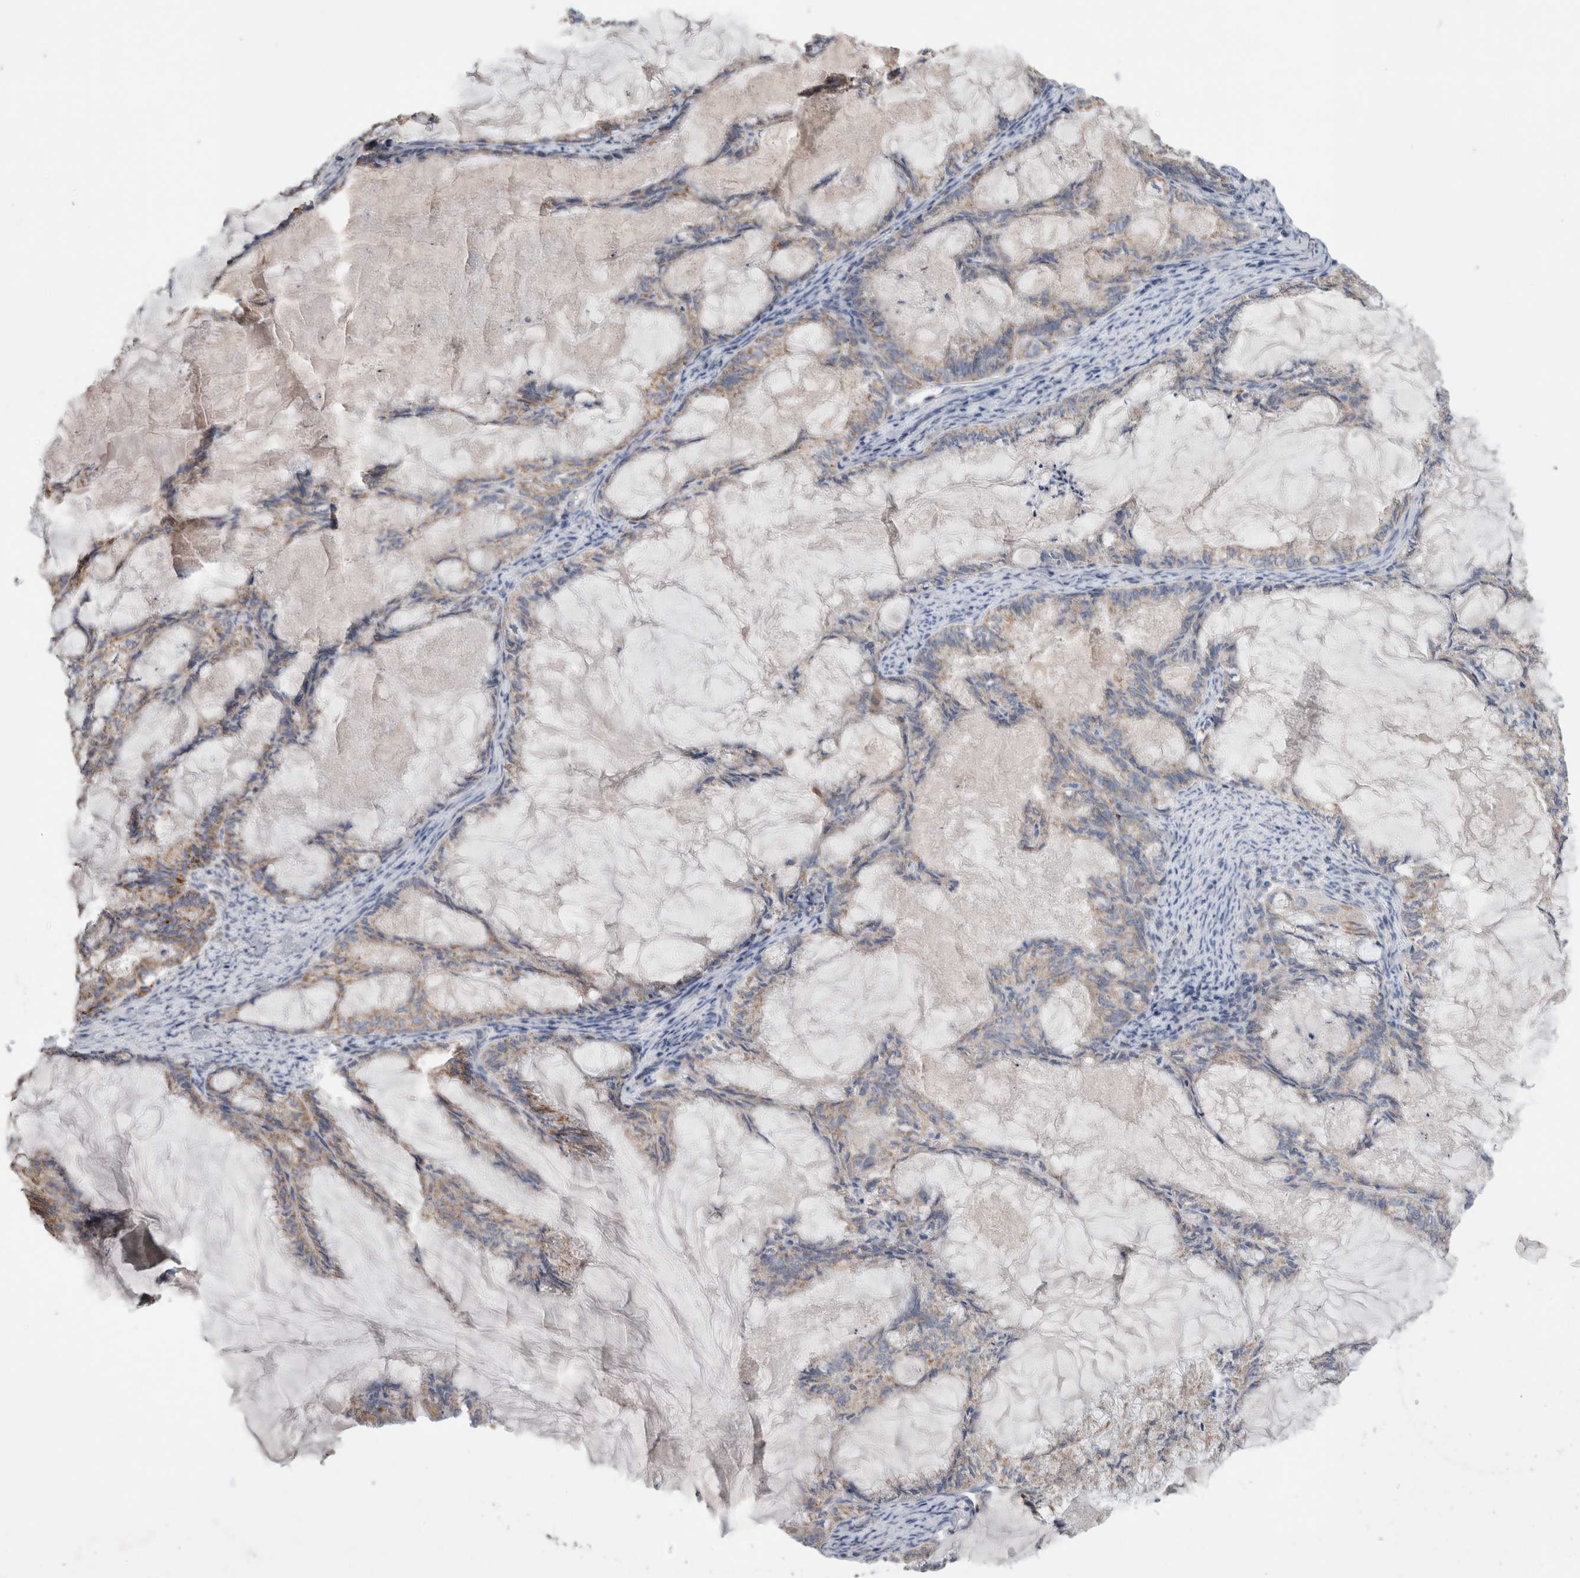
{"staining": {"intensity": "moderate", "quantity": "25%-75%", "location": "cytoplasmic/membranous"}, "tissue": "endometrial cancer", "cell_type": "Tumor cells", "image_type": "cancer", "snomed": [{"axis": "morphology", "description": "Adenocarcinoma, NOS"}, {"axis": "topography", "description": "Endometrium"}], "caption": "Protein staining by immunohistochemistry (IHC) reveals moderate cytoplasmic/membranous expression in about 25%-75% of tumor cells in endometrial cancer.", "gene": "IARS2", "patient": {"sex": "female", "age": 86}}